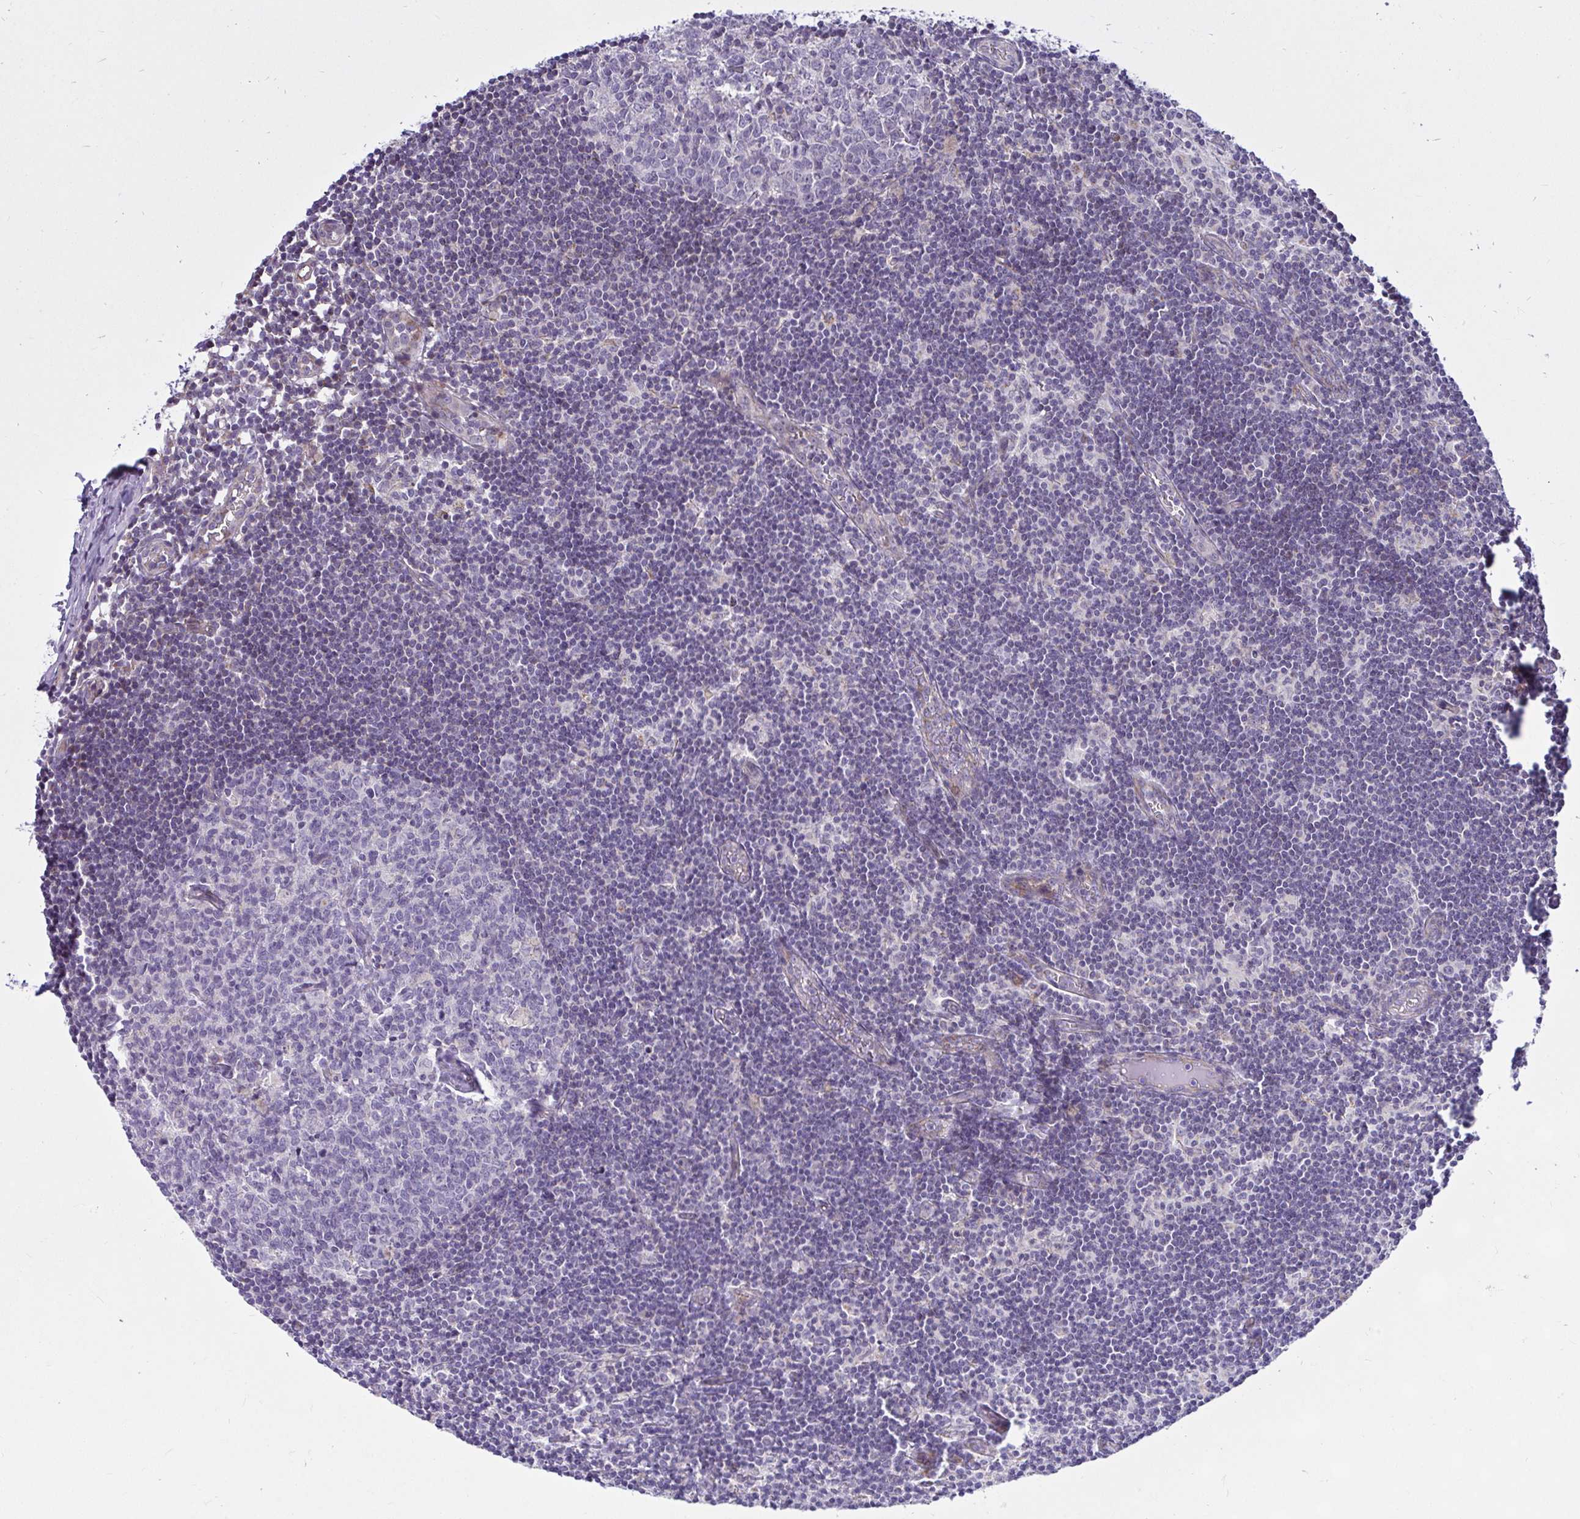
{"staining": {"intensity": "negative", "quantity": "none", "location": "none"}, "tissue": "lymph node", "cell_type": "Germinal center cells", "image_type": "normal", "snomed": [{"axis": "morphology", "description": "Normal tissue, NOS"}, {"axis": "topography", "description": "Lymph node"}], "caption": "Germinal center cells show no significant expression in benign lymph node.", "gene": "CEP63", "patient": {"sex": "female", "age": 31}}